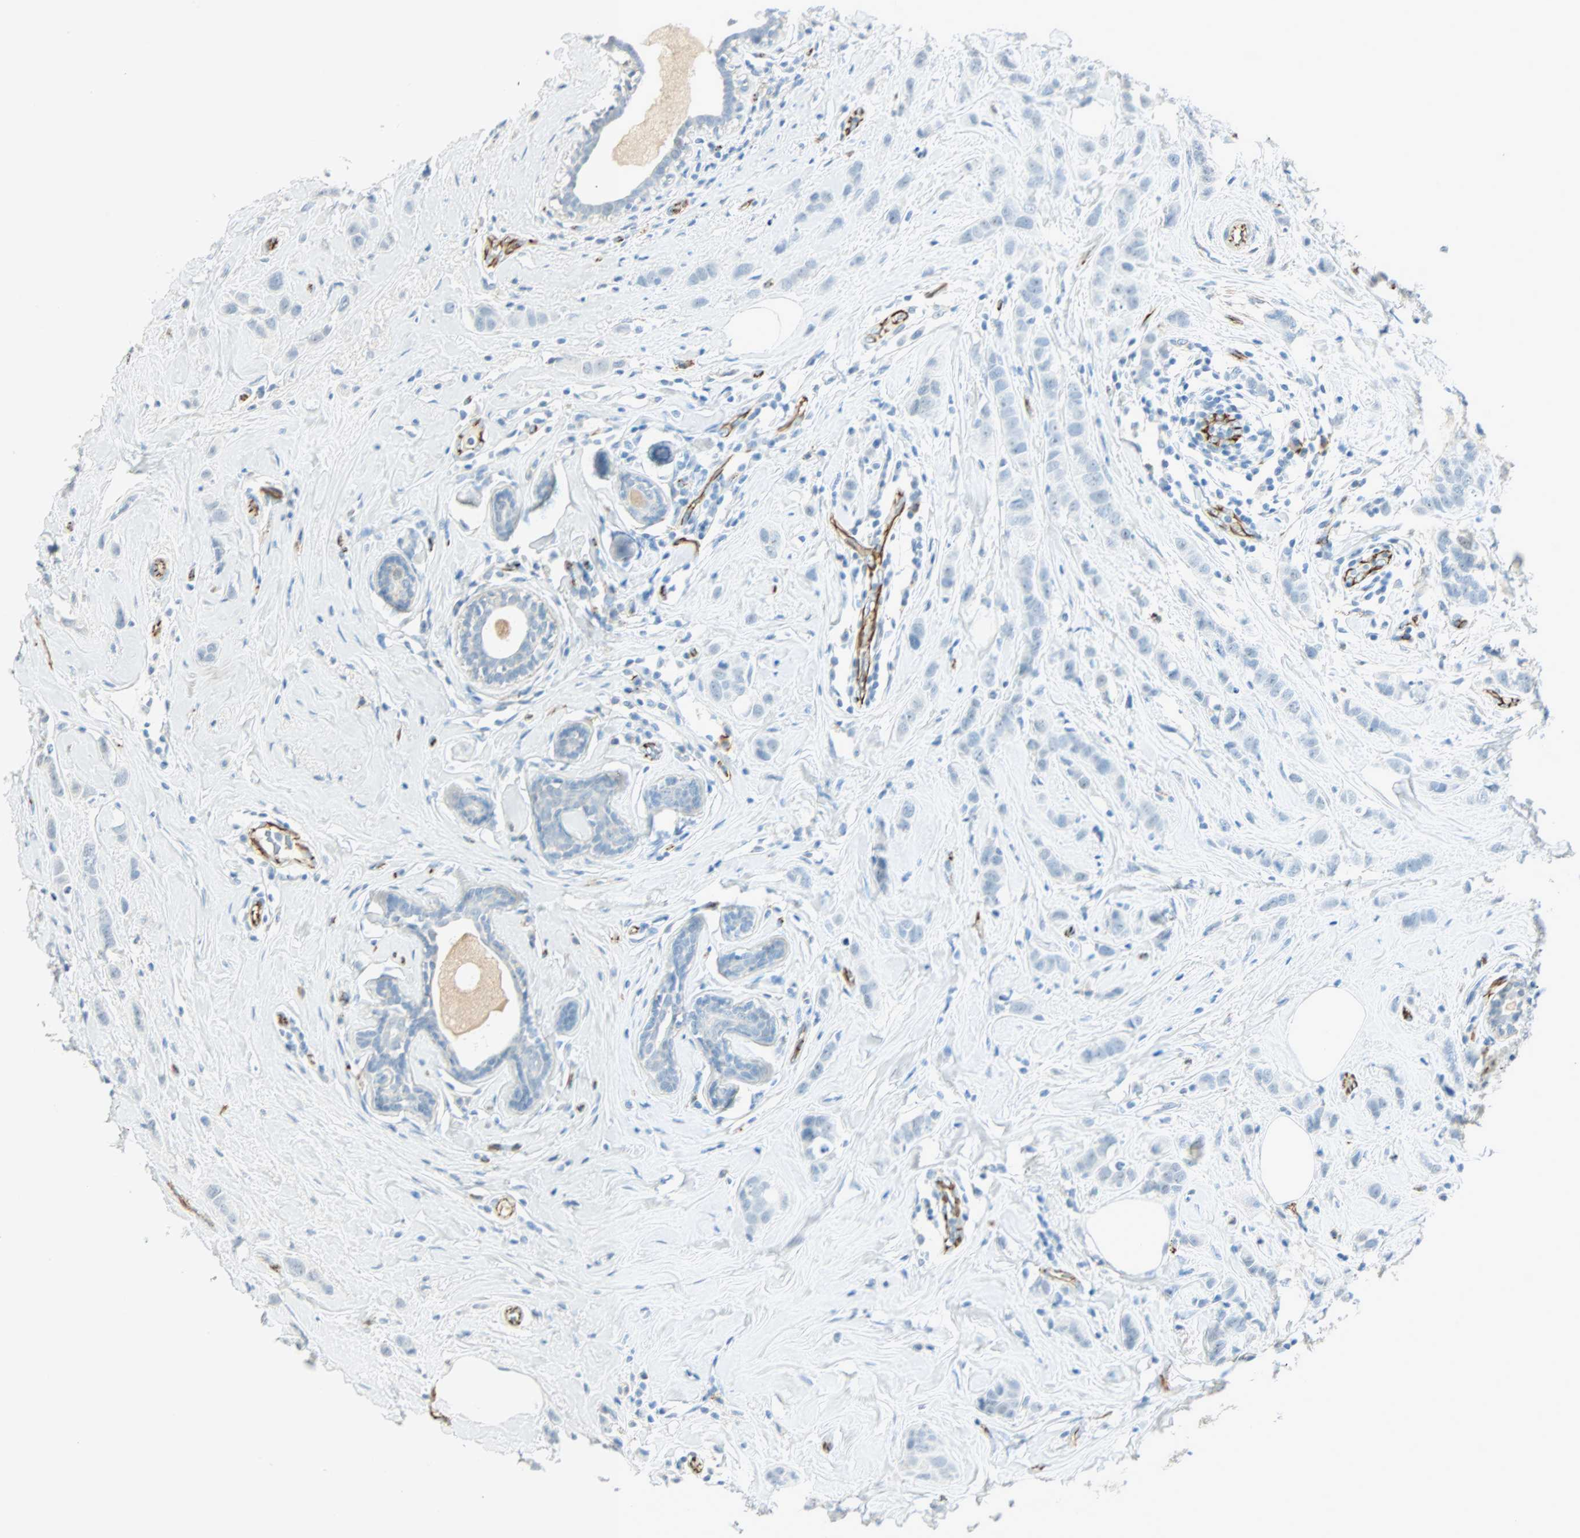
{"staining": {"intensity": "weak", "quantity": "<25%", "location": "cytoplasmic/membranous"}, "tissue": "breast cancer", "cell_type": "Tumor cells", "image_type": "cancer", "snomed": [{"axis": "morphology", "description": "Normal tissue, NOS"}, {"axis": "morphology", "description": "Duct carcinoma"}, {"axis": "topography", "description": "Breast"}], "caption": "The IHC micrograph has no significant expression in tumor cells of intraductal carcinoma (breast) tissue.", "gene": "VPS9D1", "patient": {"sex": "female", "age": 50}}